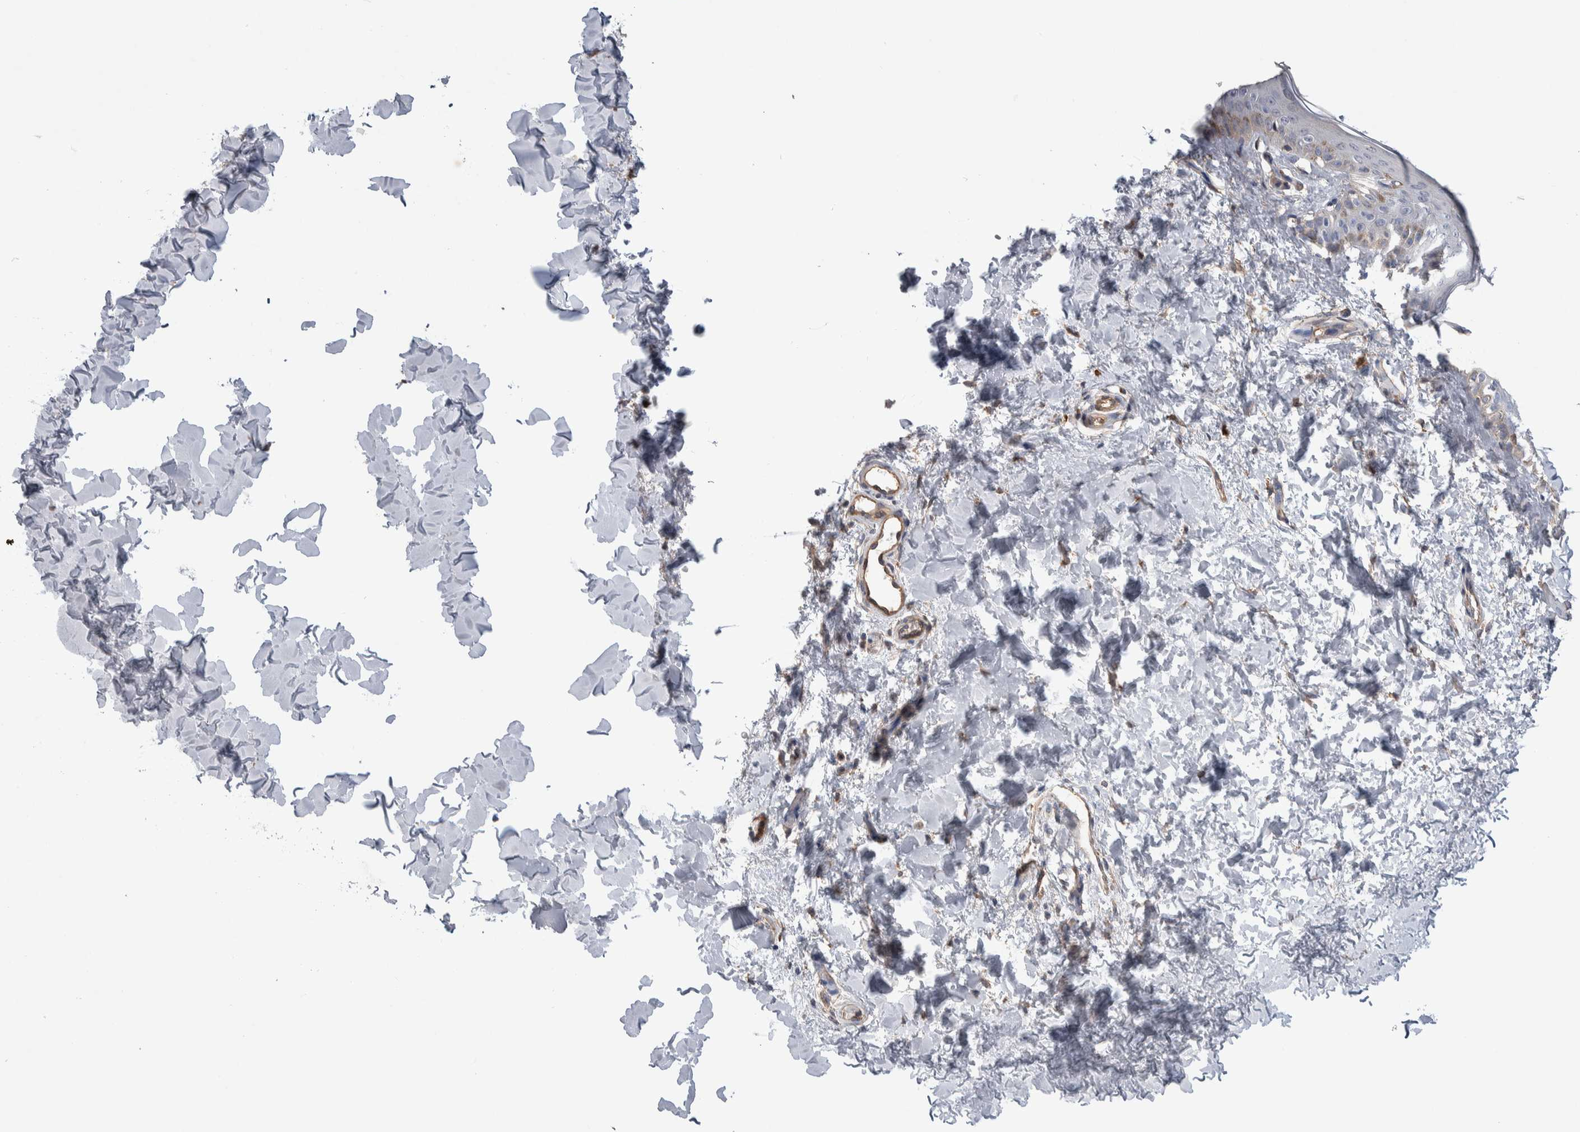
{"staining": {"intensity": "negative", "quantity": "none", "location": "none"}, "tissue": "skin", "cell_type": "Fibroblasts", "image_type": "normal", "snomed": [{"axis": "morphology", "description": "Normal tissue, NOS"}, {"axis": "morphology", "description": "Neoplasm, benign, NOS"}, {"axis": "topography", "description": "Skin"}, {"axis": "topography", "description": "Soft tissue"}], "caption": "There is no significant expression in fibroblasts of skin. The staining is performed using DAB (3,3'-diaminobenzidine) brown chromogen with nuclei counter-stained in using hematoxylin.", "gene": "GCNA", "patient": {"sex": "male", "age": 26}}